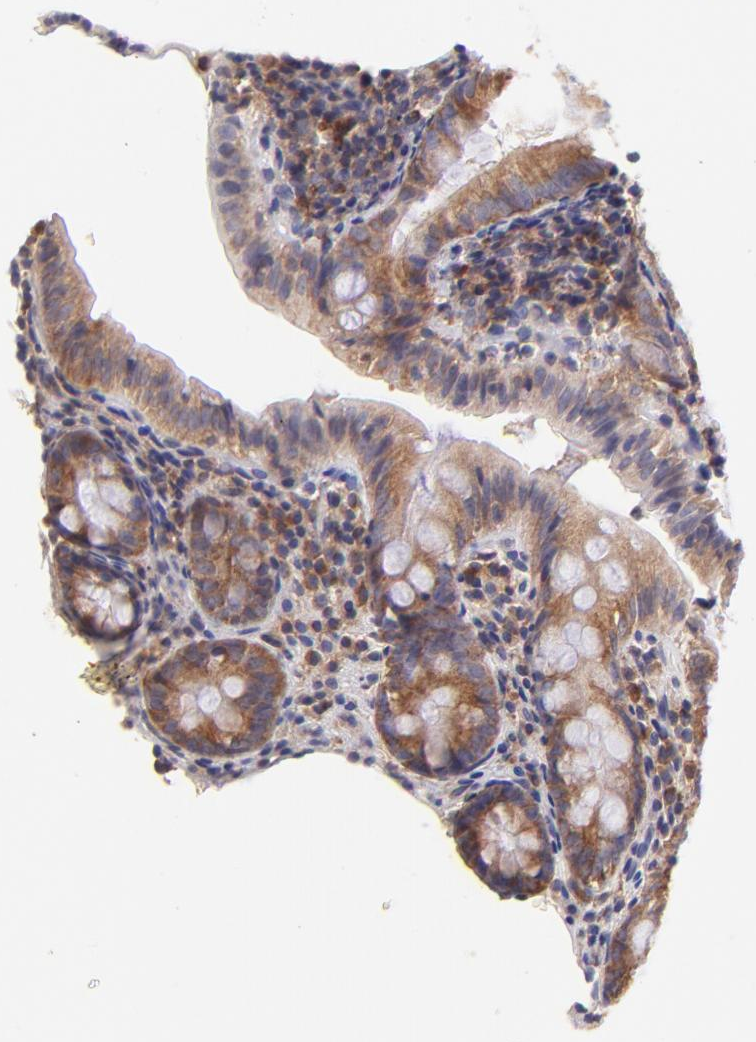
{"staining": {"intensity": "moderate", "quantity": ">75%", "location": "cytoplasmic/membranous"}, "tissue": "appendix", "cell_type": "Glandular cells", "image_type": "normal", "snomed": [{"axis": "morphology", "description": "Normal tissue, NOS"}, {"axis": "topography", "description": "Appendix"}], "caption": "Immunohistochemistry photomicrograph of benign human appendix stained for a protein (brown), which reveals medium levels of moderate cytoplasmic/membranous staining in approximately >75% of glandular cells.", "gene": "RPL11", "patient": {"sex": "female", "age": 10}}